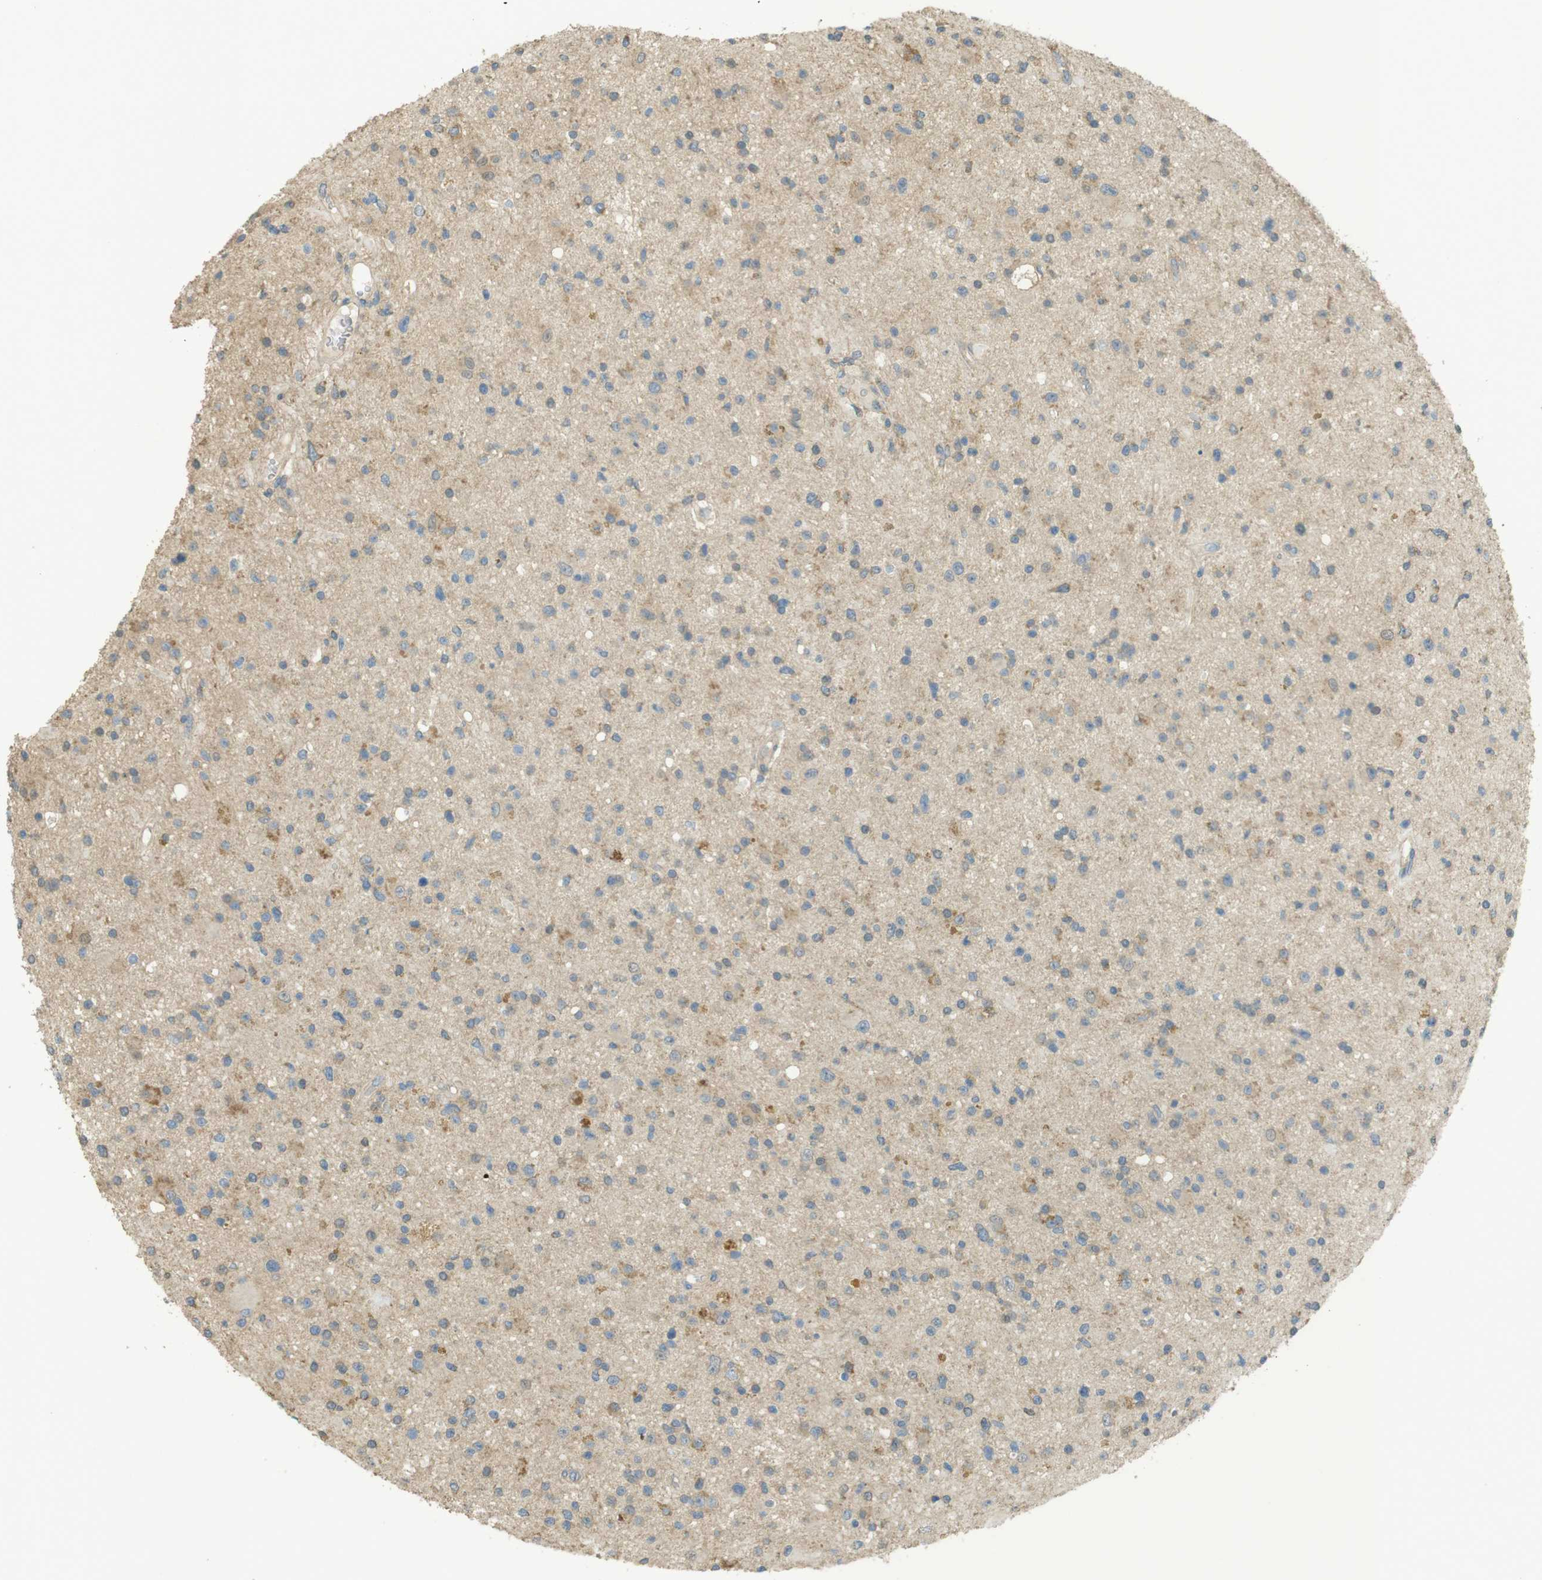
{"staining": {"intensity": "moderate", "quantity": "<25%", "location": "cytoplasmic/membranous"}, "tissue": "glioma", "cell_type": "Tumor cells", "image_type": "cancer", "snomed": [{"axis": "morphology", "description": "Glioma, malignant, High grade"}, {"axis": "topography", "description": "Brain"}], "caption": "Moderate cytoplasmic/membranous staining is seen in approximately <25% of tumor cells in glioma.", "gene": "ZDHHC20", "patient": {"sex": "male", "age": 33}}